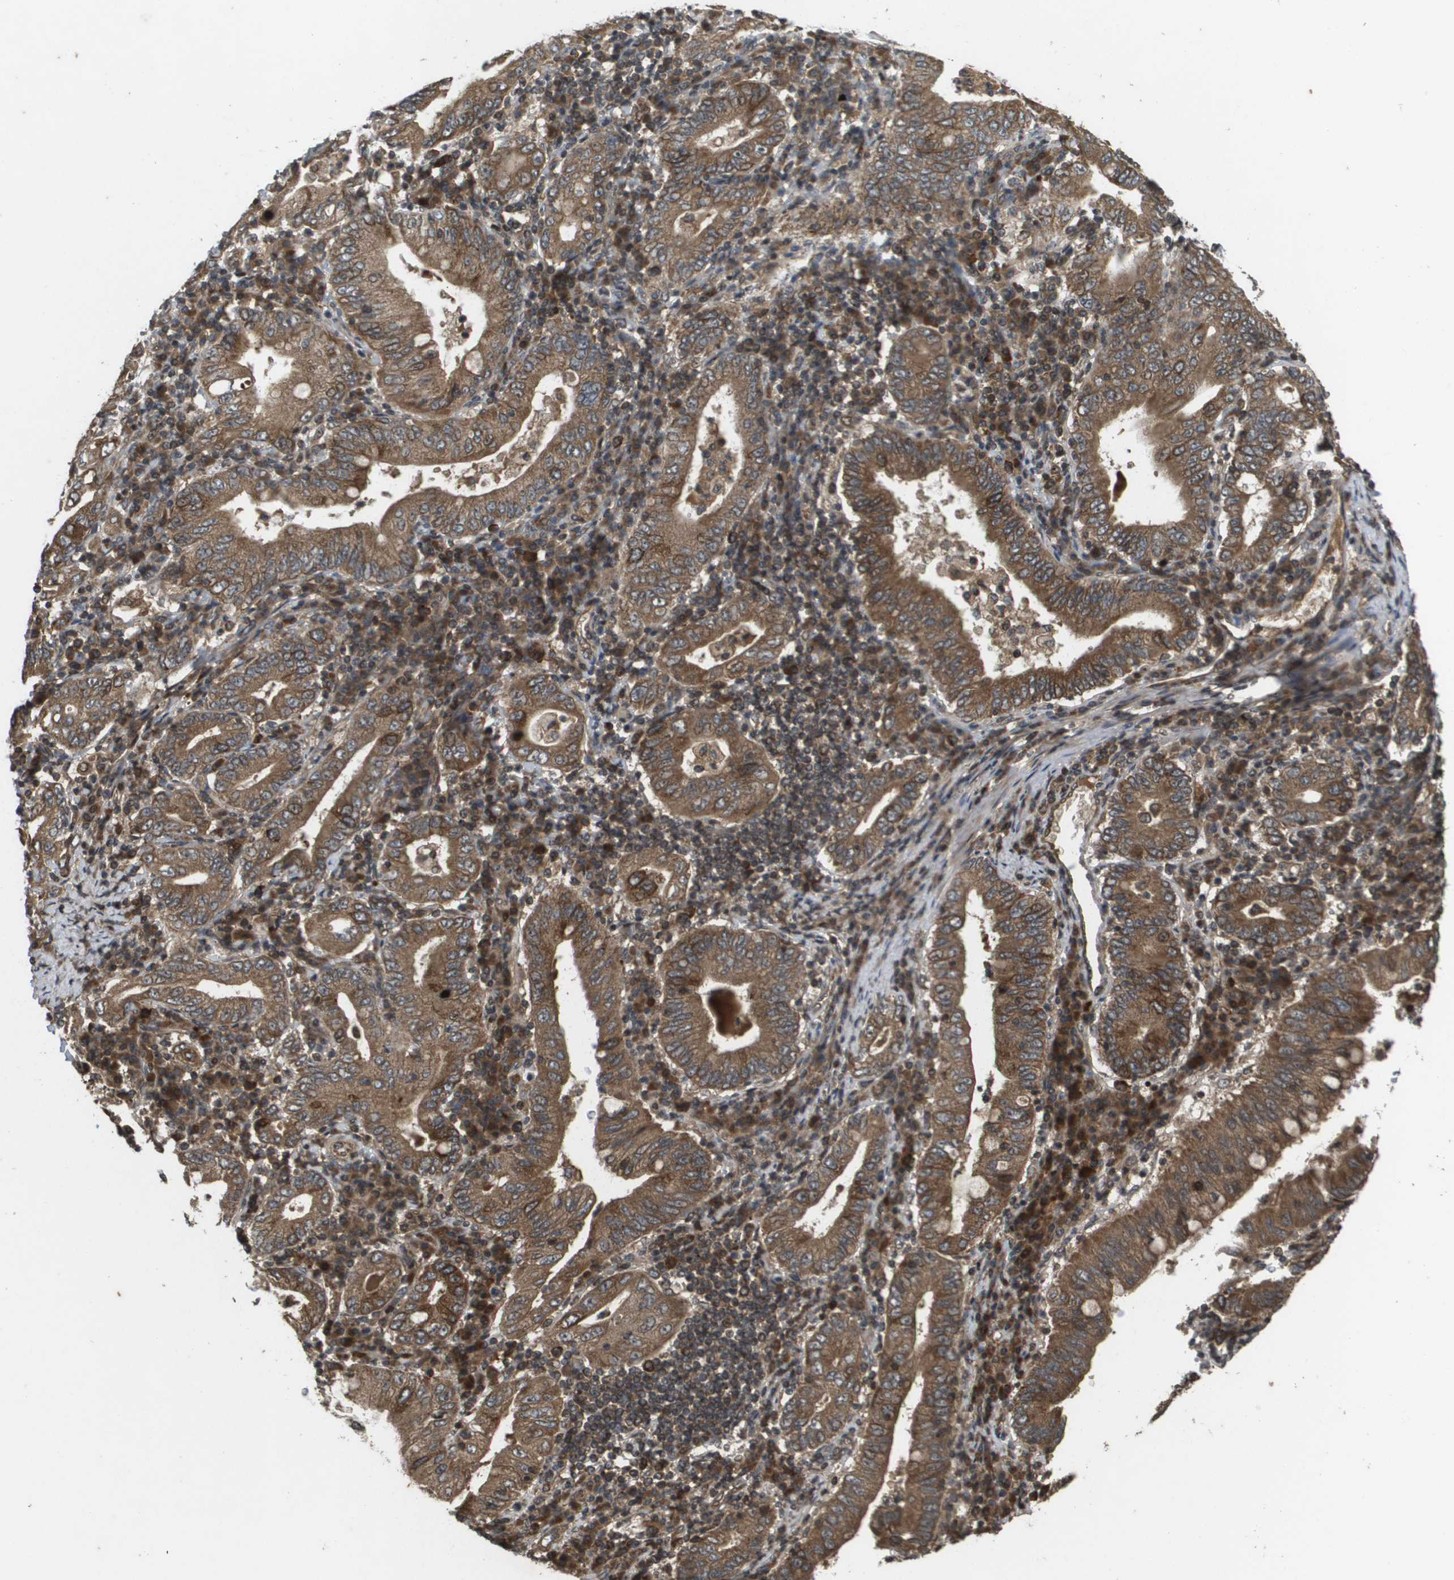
{"staining": {"intensity": "moderate", "quantity": ">75%", "location": "cytoplasmic/membranous"}, "tissue": "stomach cancer", "cell_type": "Tumor cells", "image_type": "cancer", "snomed": [{"axis": "morphology", "description": "Normal tissue, NOS"}, {"axis": "morphology", "description": "Adenocarcinoma, NOS"}, {"axis": "topography", "description": "Esophagus"}, {"axis": "topography", "description": "Stomach, upper"}, {"axis": "topography", "description": "Peripheral nerve tissue"}], "caption": "A histopathology image of stomach adenocarcinoma stained for a protein exhibits moderate cytoplasmic/membranous brown staining in tumor cells.", "gene": "KIF11", "patient": {"sex": "male", "age": 62}}